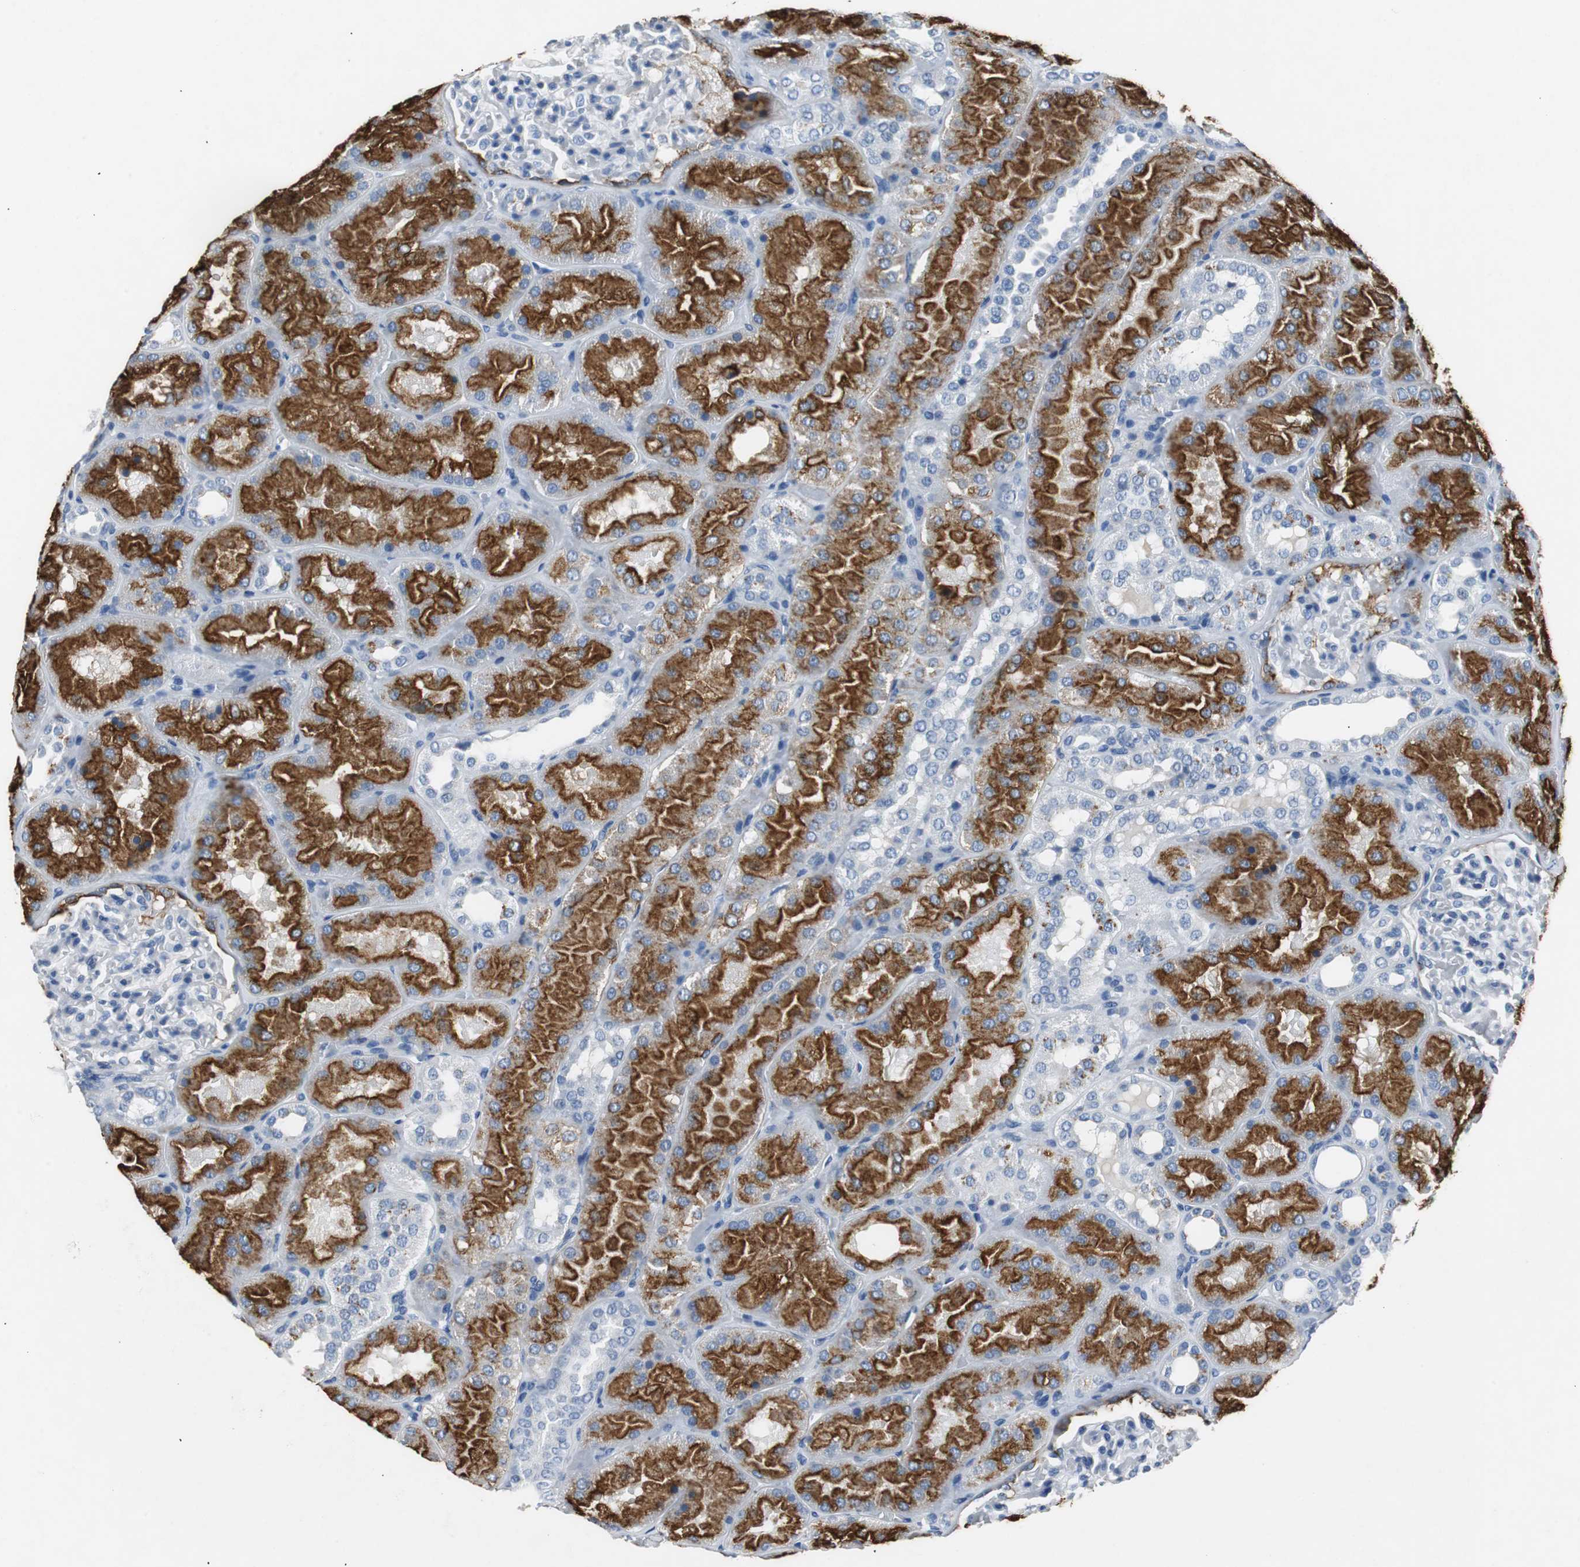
{"staining": {"intensity": "negative", "quantity": "none", "location": "none"}, "tissue": "kidney", "cell_type": "Cells in glomeruli", "image_type": "normal", "snomed": [{"axis": "morphology", "description": "Normal tissue, NOS"}, {"axis": "topography", "description": "Kidney"}], "caption": "IHC of normal kidney shows no positivity in cells in glomeruli.", "gene": "LRP2", "patient": {"sex": "male", "age": 28}}